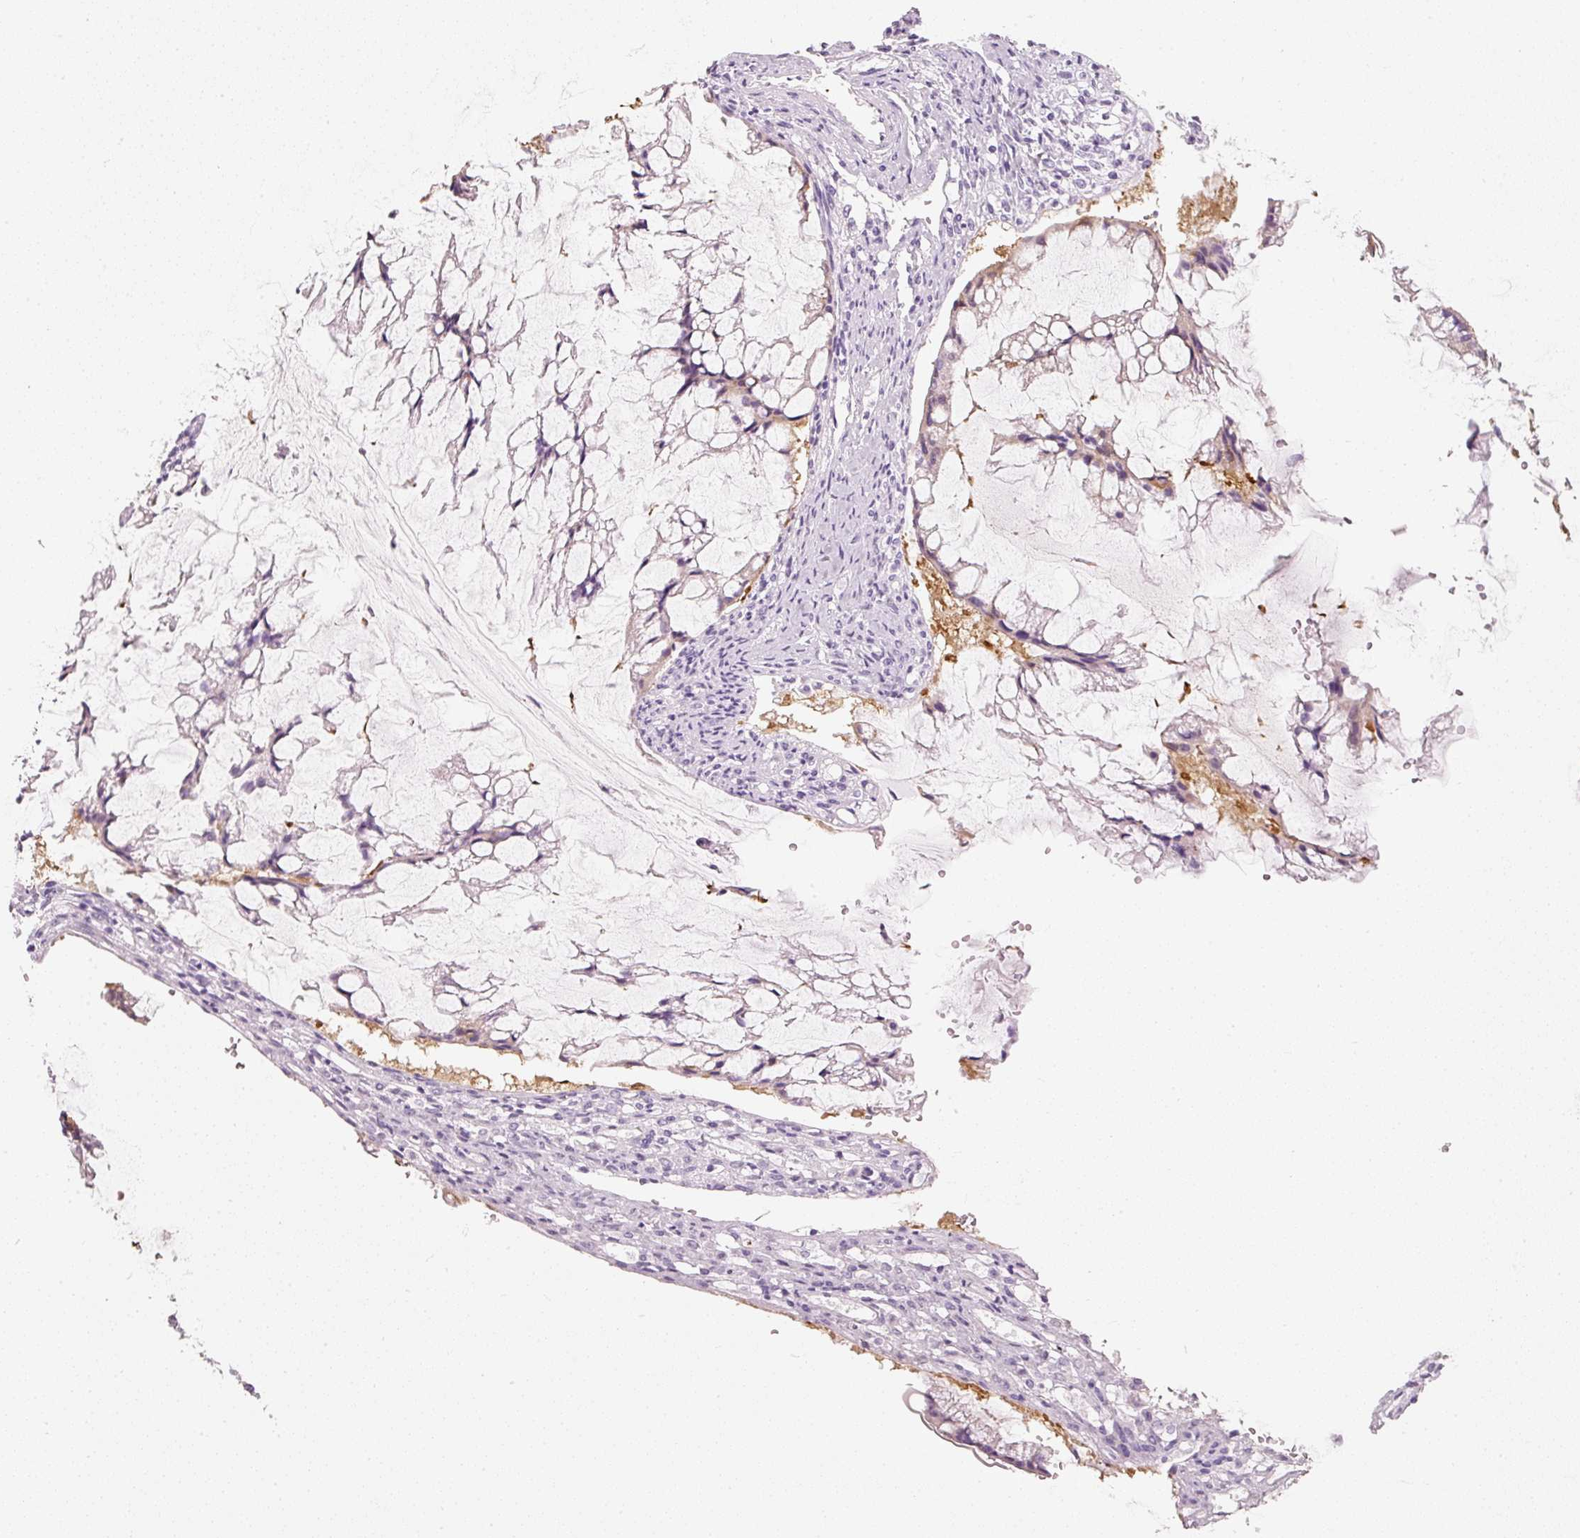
{"staining": {"intensity": "negative", "quantity": "none", "location": "none"}, "tissue": "ovarian cancer", "cell_type": "Tumor cells", "image_type": "cancer", "snomed": [{"axis": "morphology", "description": "Cystadenocarcinoma, mucinous, NOS"}, {"axis": "topography", "description": "Ovary"}], "caption": "Tumor cells are negative for brown protein staining in ovarian mucinous cystadenocarcinoma. (DAB (3,3'-diaminobenzidine) IHC with hematoxylin counter stain).", "gene": "PDXDC1", "patient": {"sex": "female", "age": 73}}